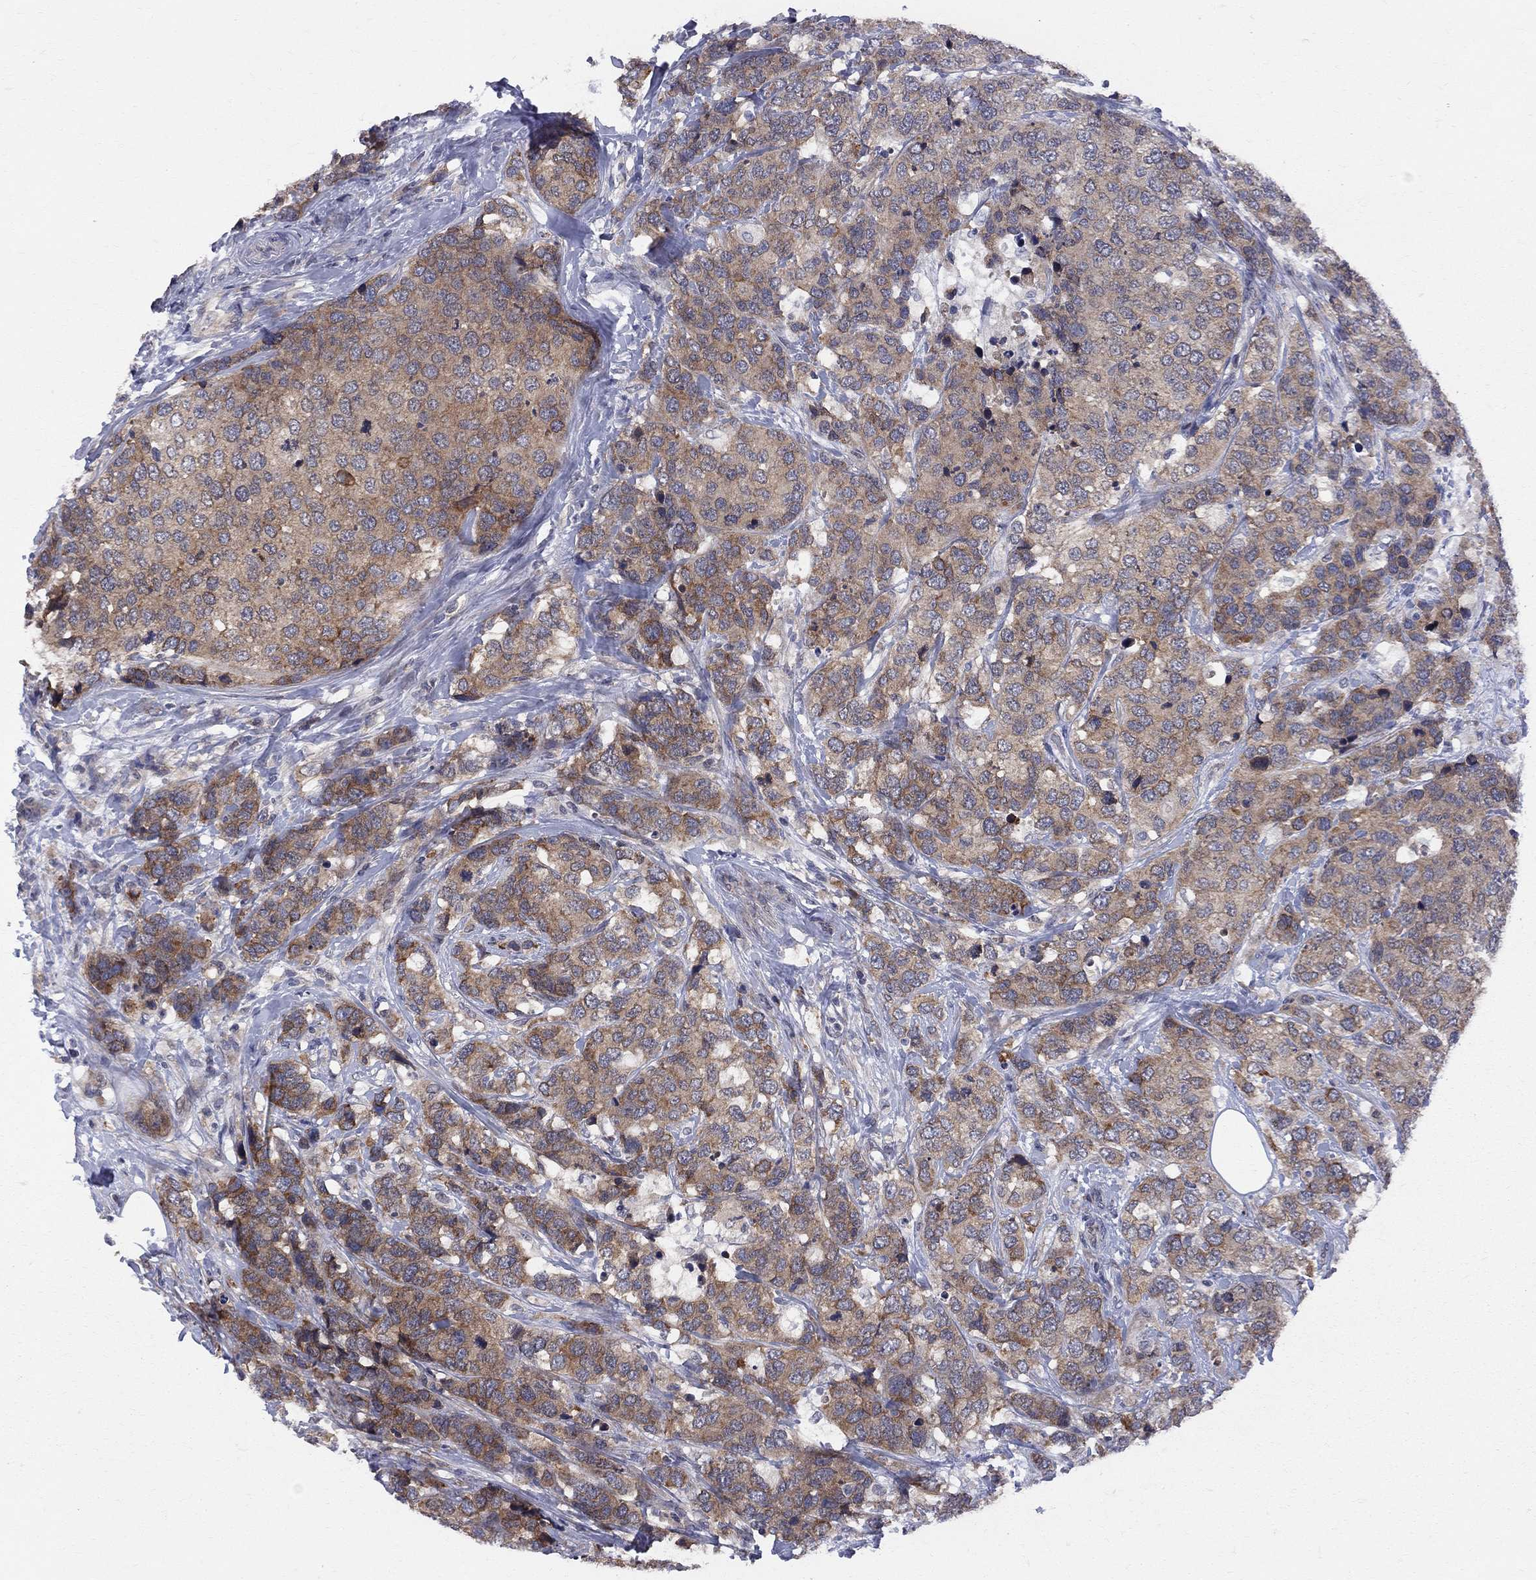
{"staining": {"intensity": "moderate", "quantity": ">75%", "location": "cytoplasmic/membranous"}, "tissue": "breast cancer", "cell_type": "Tumor cells", "image_type": "cancer", "snomed": [{"axis": "morphology", "description": "Lobular carcinoma"}, {"axis": "topography", "description": "Breast"}], "caption": "Approximately >75% of tumor cells in lobular carcinoma (breast) display moderate cytoplasmic/membranous protein expression as visualized by brown immunohistochemical staining.", "gene": "CNOT11", "patient": {"sex": "female", "age": 59}}